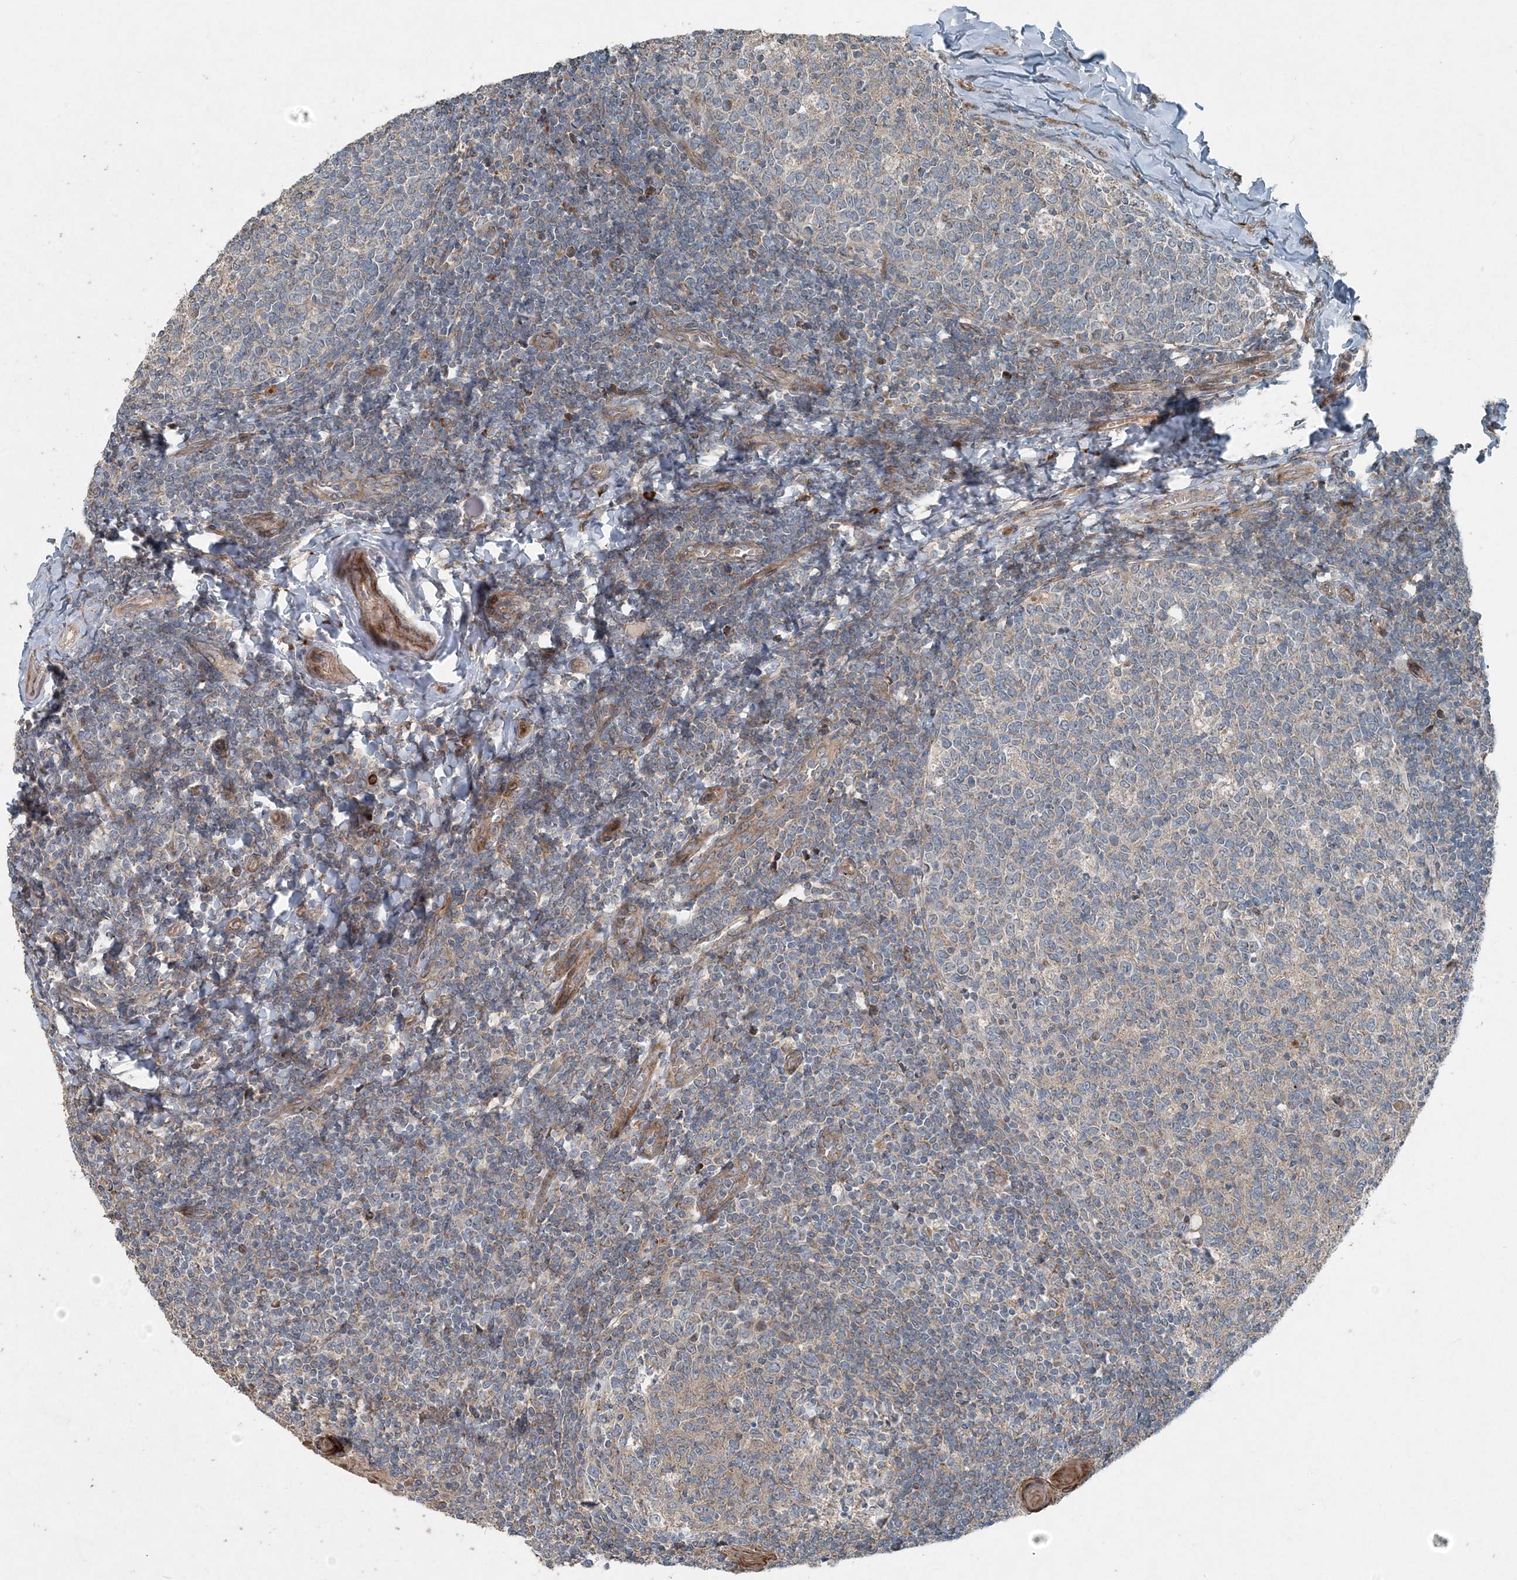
{"staining": {"intensity": "negative", "quantity": "none", "location": "none"}, "tissue": "tonsil", "cell_type": "Germinal center cells", "image_type": "normal", "snomed": [{"axis": "morphology", "description": "Normal tissue, NOS"}, {"axis": "topography", "description": "Tonsil"}], "caption": "Germinal center cells are negative for brown protein staining in benign tonsil. (DAB (3,3'-diaminobenzidine) IHC, high magnification).", "gene": "INTU", "patient": {"sex": "female", "age": 19}}